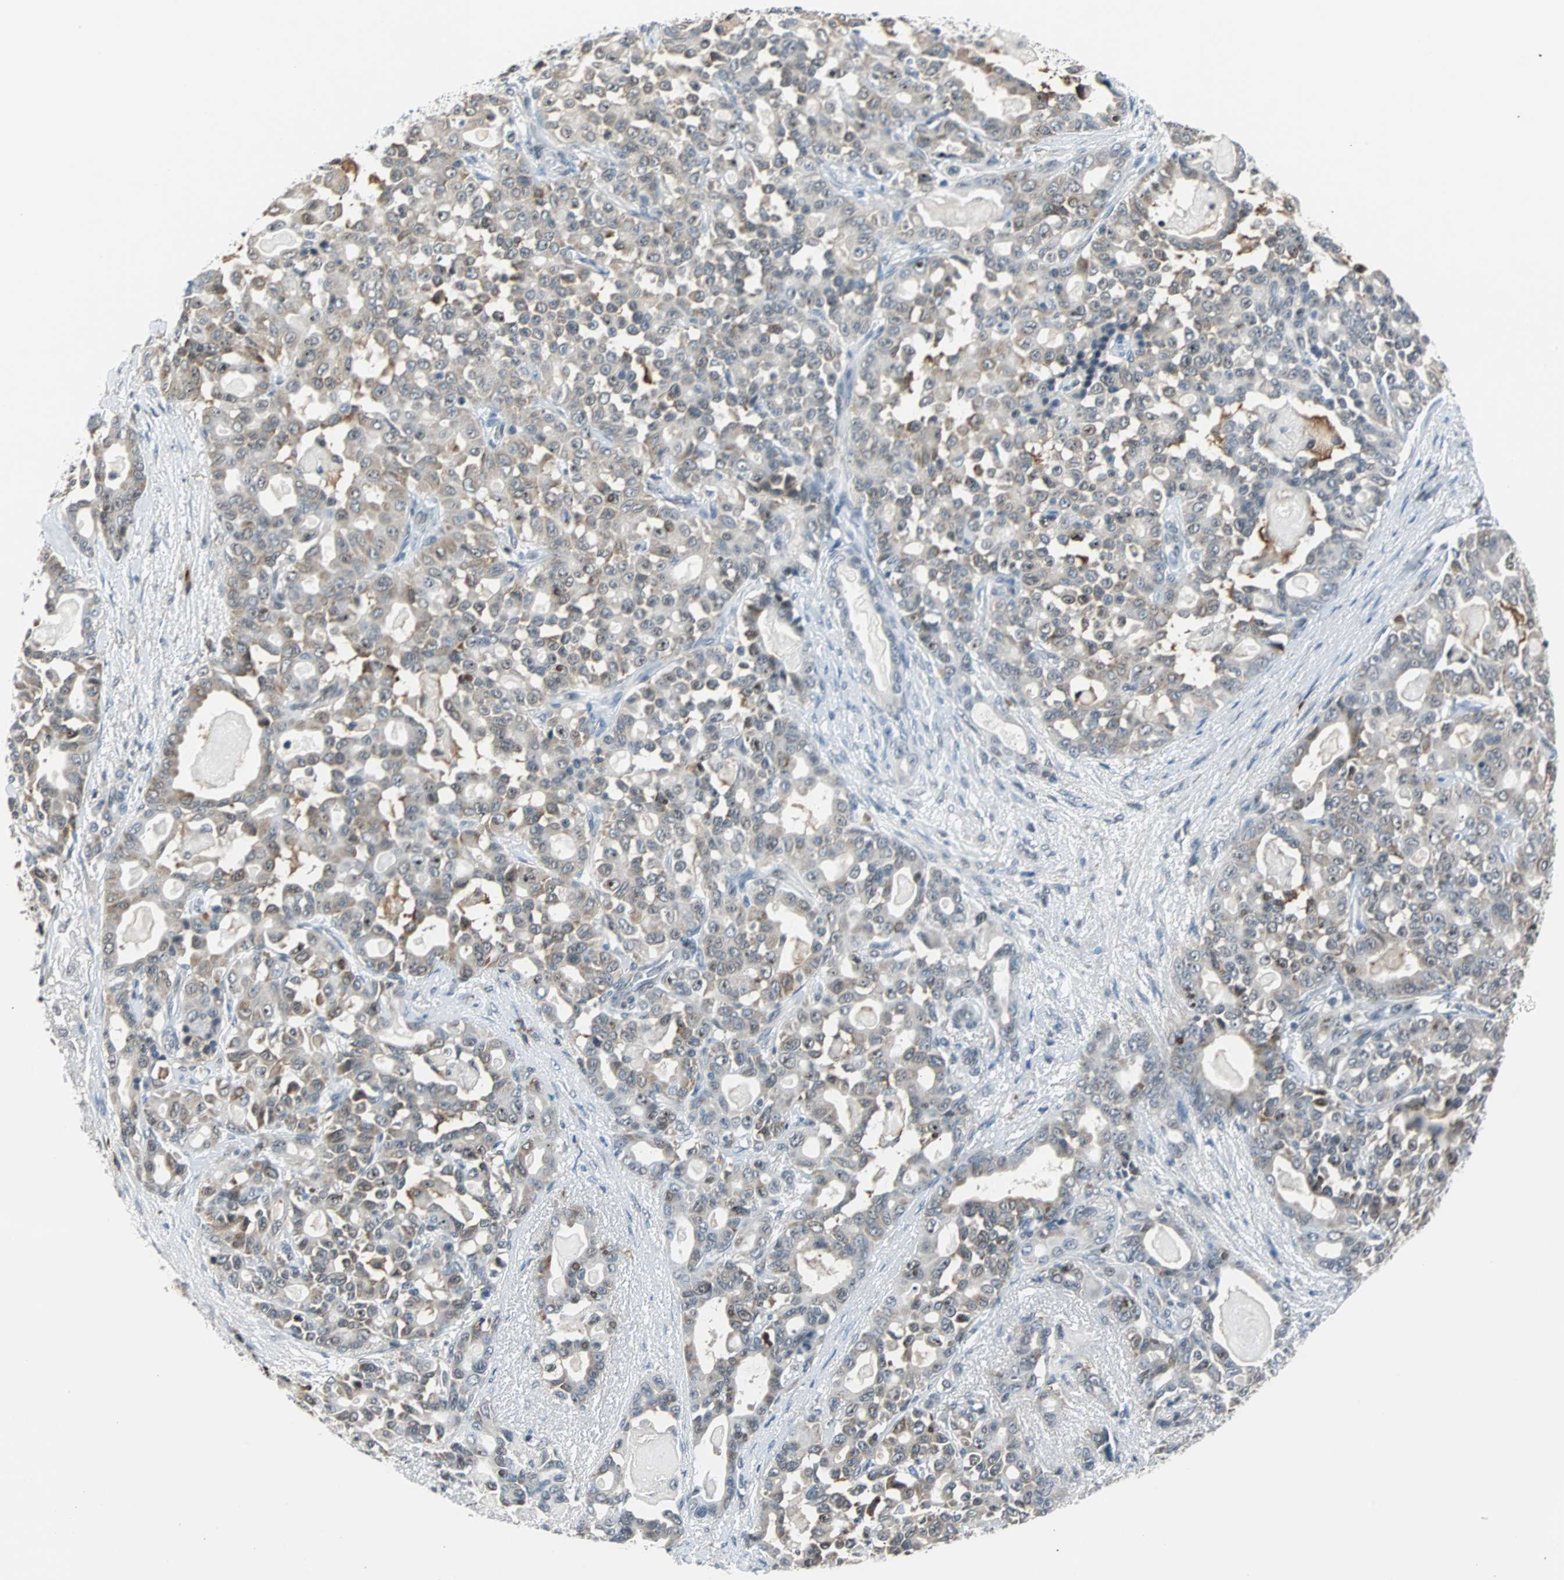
{"staining": {"intensity": "weak", "quantity": "25%-75%", "location": "cytoplasmic/membranous"}, "tissue": "pancreatic cancer", "cell_type": "Tumor cells", "image_type": "cancer", "snomed": [{"axis": "morphology", "description": "Adenocarcinoma, NOS"}, {"axis": "topography", "description": "Pancreas"}], "caption": "Pancreatic cancer tissue displays weak cytoplasmic/membranous expression in about 25%-75% of tumor cells", "gene": "USP28", "patient": {"sex": "male", "age": 63}}